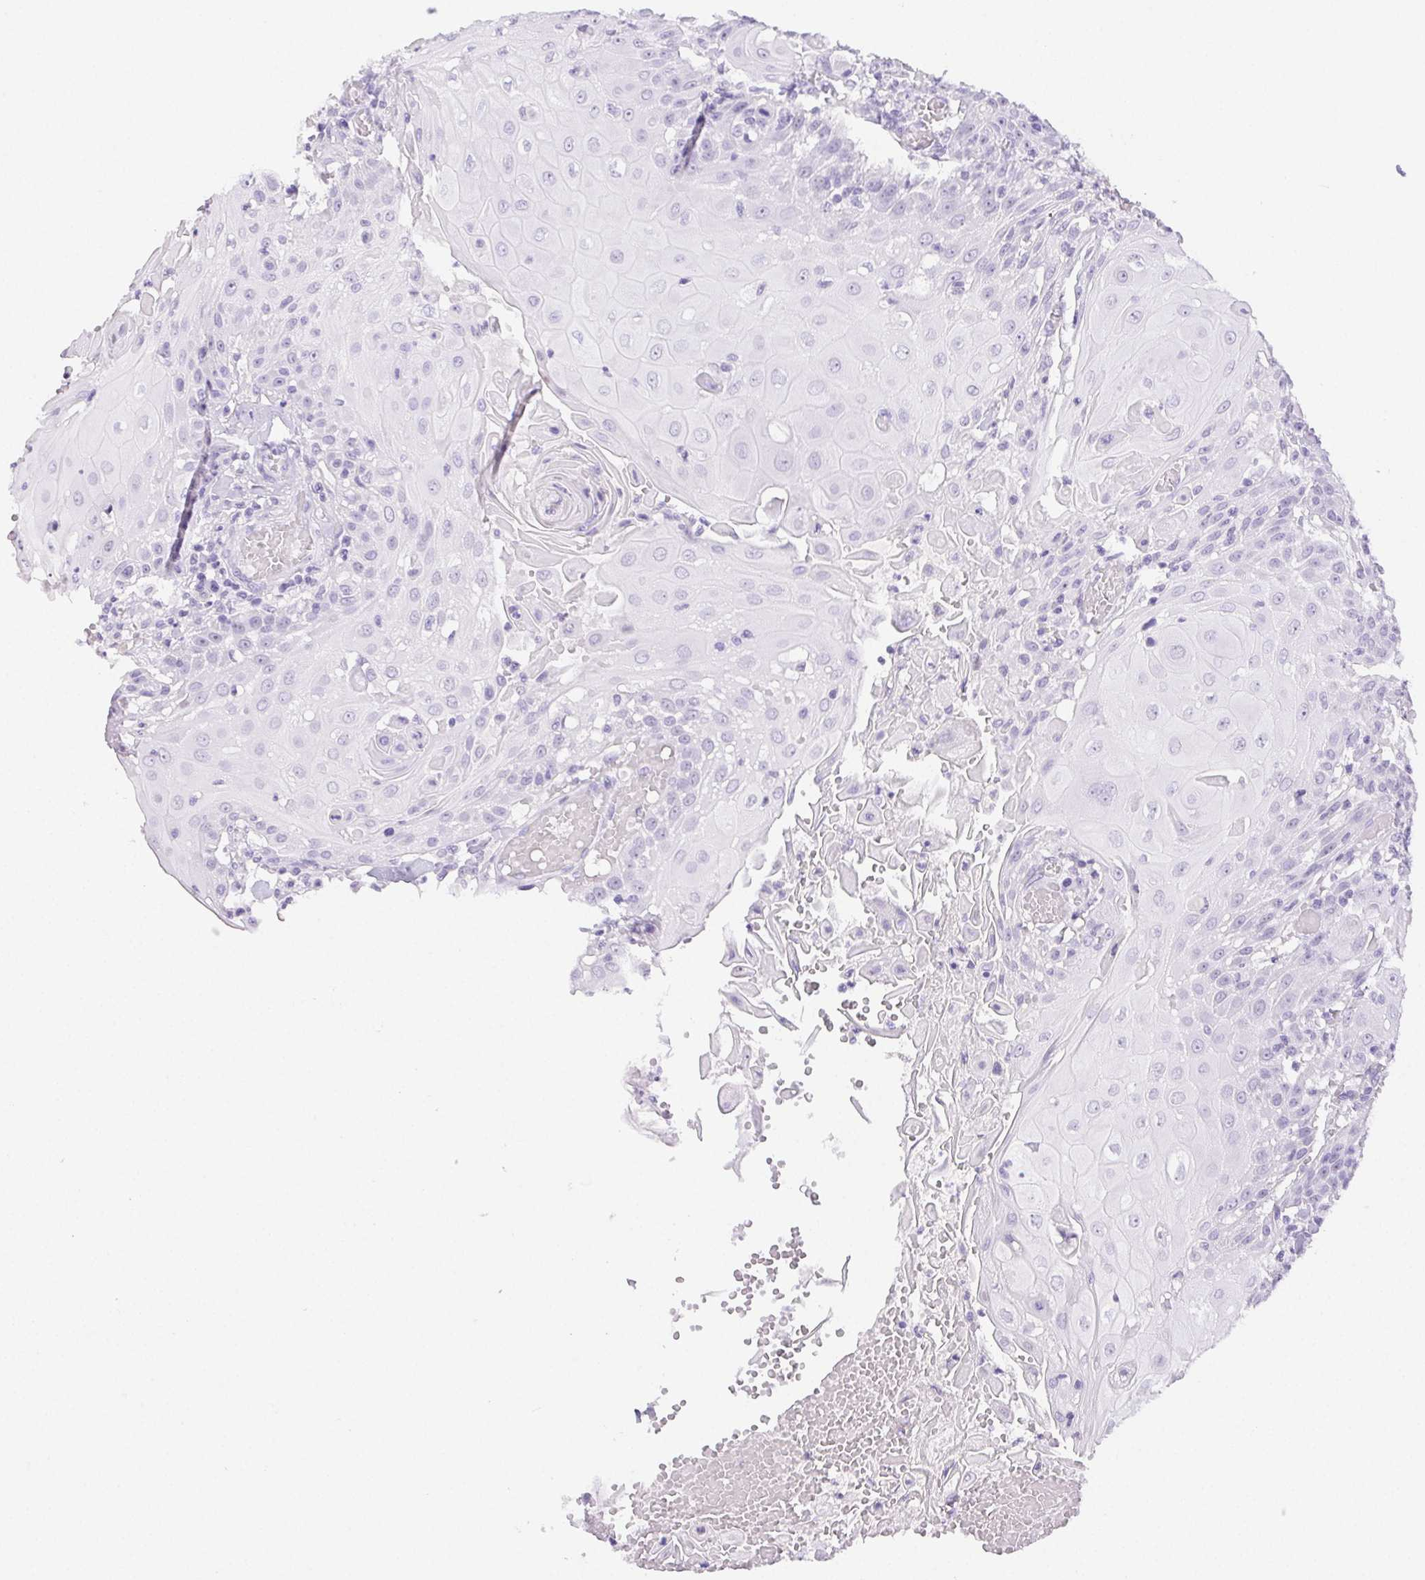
{"staining": {"intensity": "negative", "quantity": "none", "location": "none"}, "tissue": "head and neck cancer", "cell_type": "Tumor cells", "image_type": "cancer", "snomed": [{"axis": "morphology", "description": "Normal tissue, NOS"}, {"axis": "morphology", "description": "Squamous cell carcinoma, NOS"}, {"axis": "topography", "description": "Oral tissue"}, {"axis": "topography", "description": "Head-Neck"}], "caption": "This histopathology image is of head and neck cancer stained with immunohistochemistry (IHC) to label a protein in brown with the nuclei are counter-stained blue. There is no staining in tumor cells.", "gene": "ST8SIA3", "patient": {"sex": "female", "age": 55}}